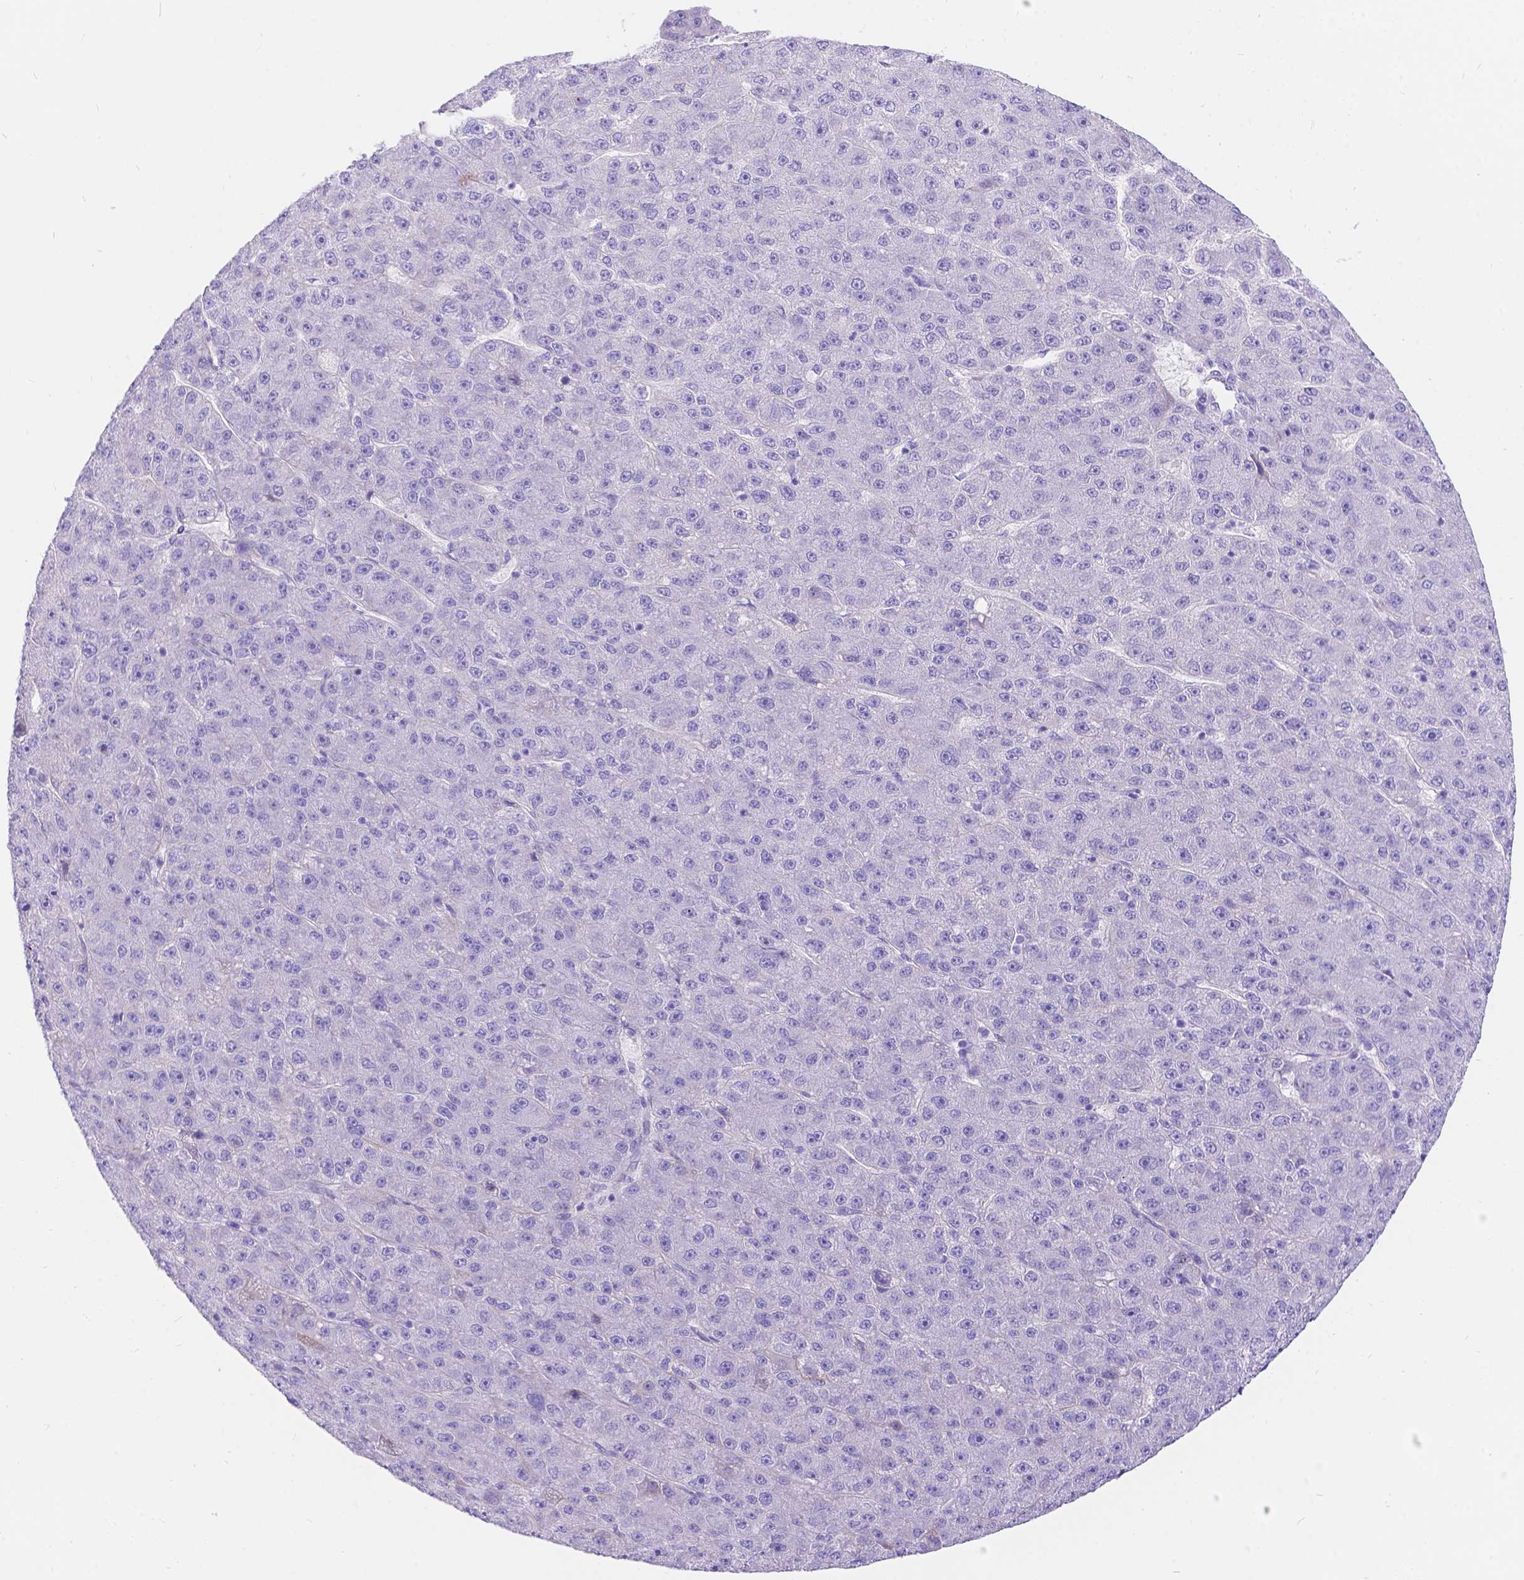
{"staining": {"intensity": "negative", "quantity": "none", "location": "none"}, "tissue": "liver cancer", "cell_type": "Tumor cells", "image_type": "cancer", "snomed": [{"axis": "morphology", "description": "Carcinoma, Hepatocellular, NOS"}, {"axis": "topography", "description": "Liver"}], "caption": "This is an immunohistochemistry image of hepatocellular carcinoma (liver). There is no staining in tumor cells.", "gene": "KLHL10", "patient": {"sex": "male", "age": 67}}